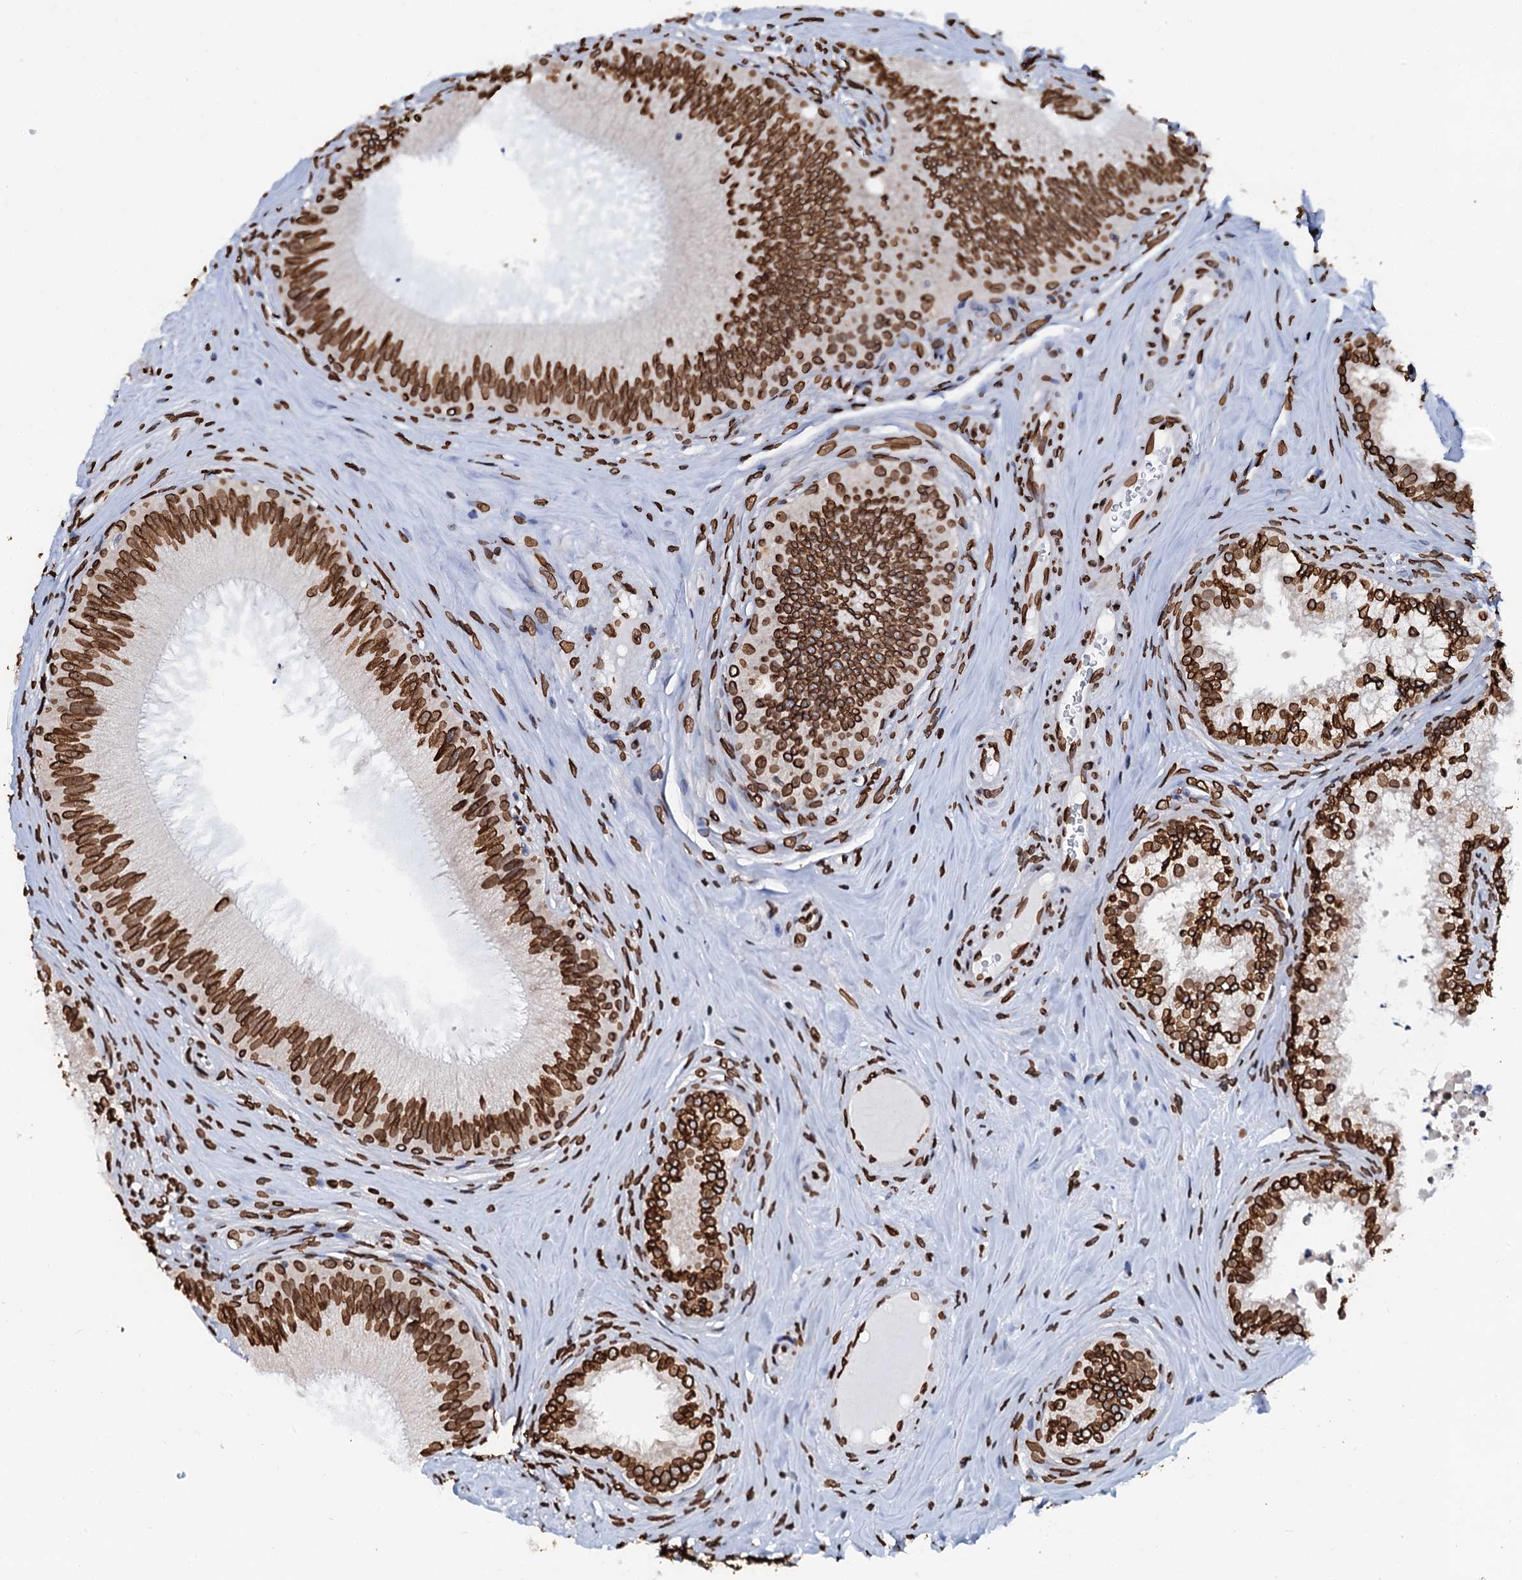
{"staining": {"intensity": "strong", "quantity": ">75%", "location": "nuclear"}, "tissue": "epididymis", "cell_type": "Glandular cells", "image_type": "normal", "snomed": [{"axis": "morphology", "description": "Normal tissue, NOS"}, {"axis": "topography", "description": "Epididymis"}], "caption": "The micrograph demonstrates immunohistochemical staining of normal epididymis. There is strong nuclear staining is seen in about >75% of glandular cells. The staining was performed using DAB, with brown indicating positive protein expression. Nuclei are stained blue with hematoxylin.", "gene": "KATNAL2", "patient": {"sex": "male", "age": 46}}